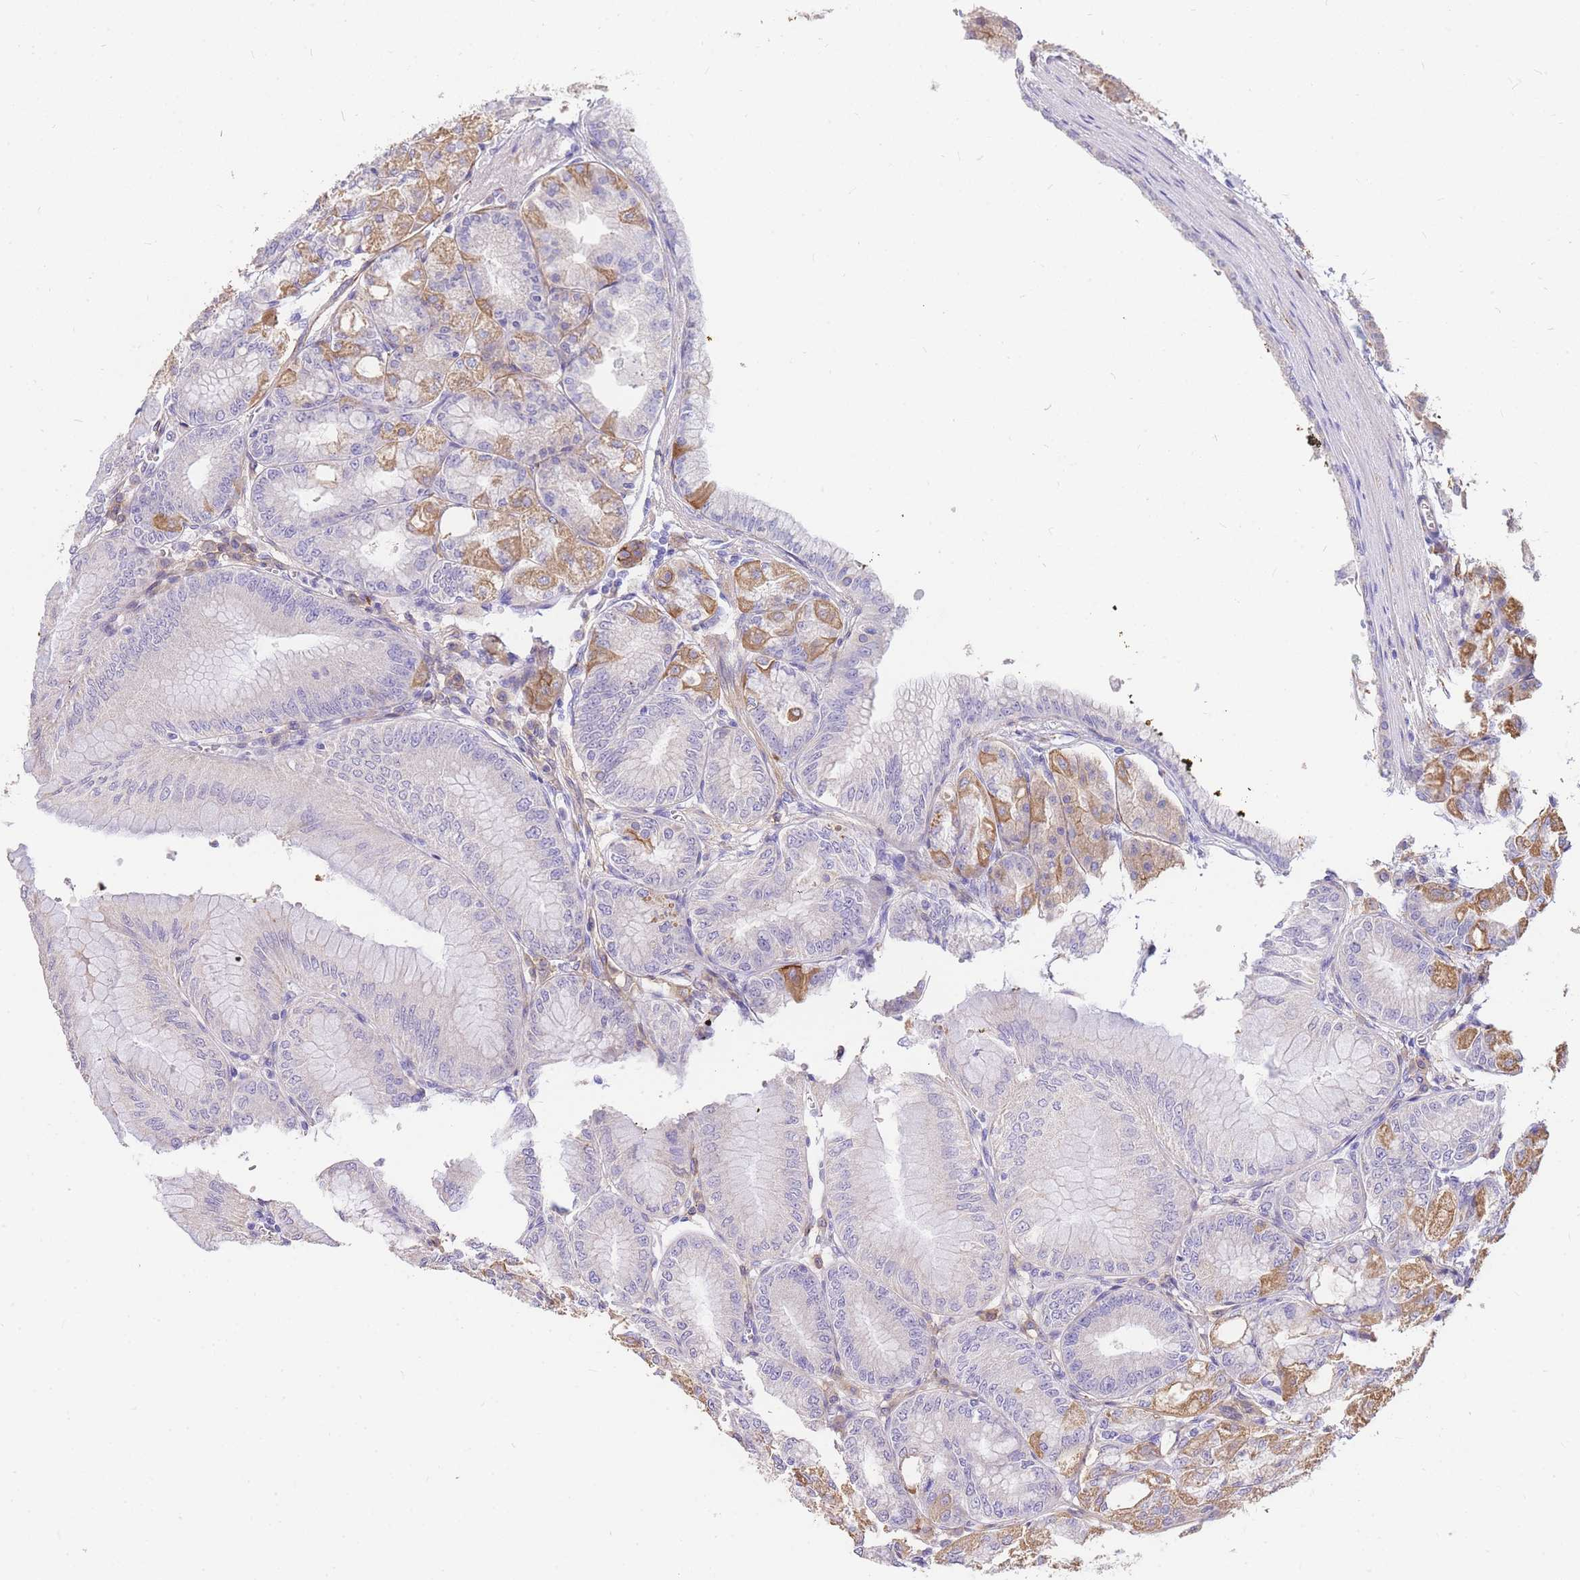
{"staining": {"intensity": "moderate", "quantity": "25%-75%", "location": "cytoplasmic/membranous"}, "tissue": "stomach", "cell_type": "Glandular cells", "image_type": "normal", "snomed": [{"axis": "morphology", "description": "Normal tissue, NOS"}, {"axis": "topography", "description": "Stomach, lower"}], "caption": "Moderate cytoplasmic/membranous positivity is seen in about 25%-75% of glandular cells in normal stomach.", "gene": "C2orf88", "patient": {"sex": "male", "age": 71}}